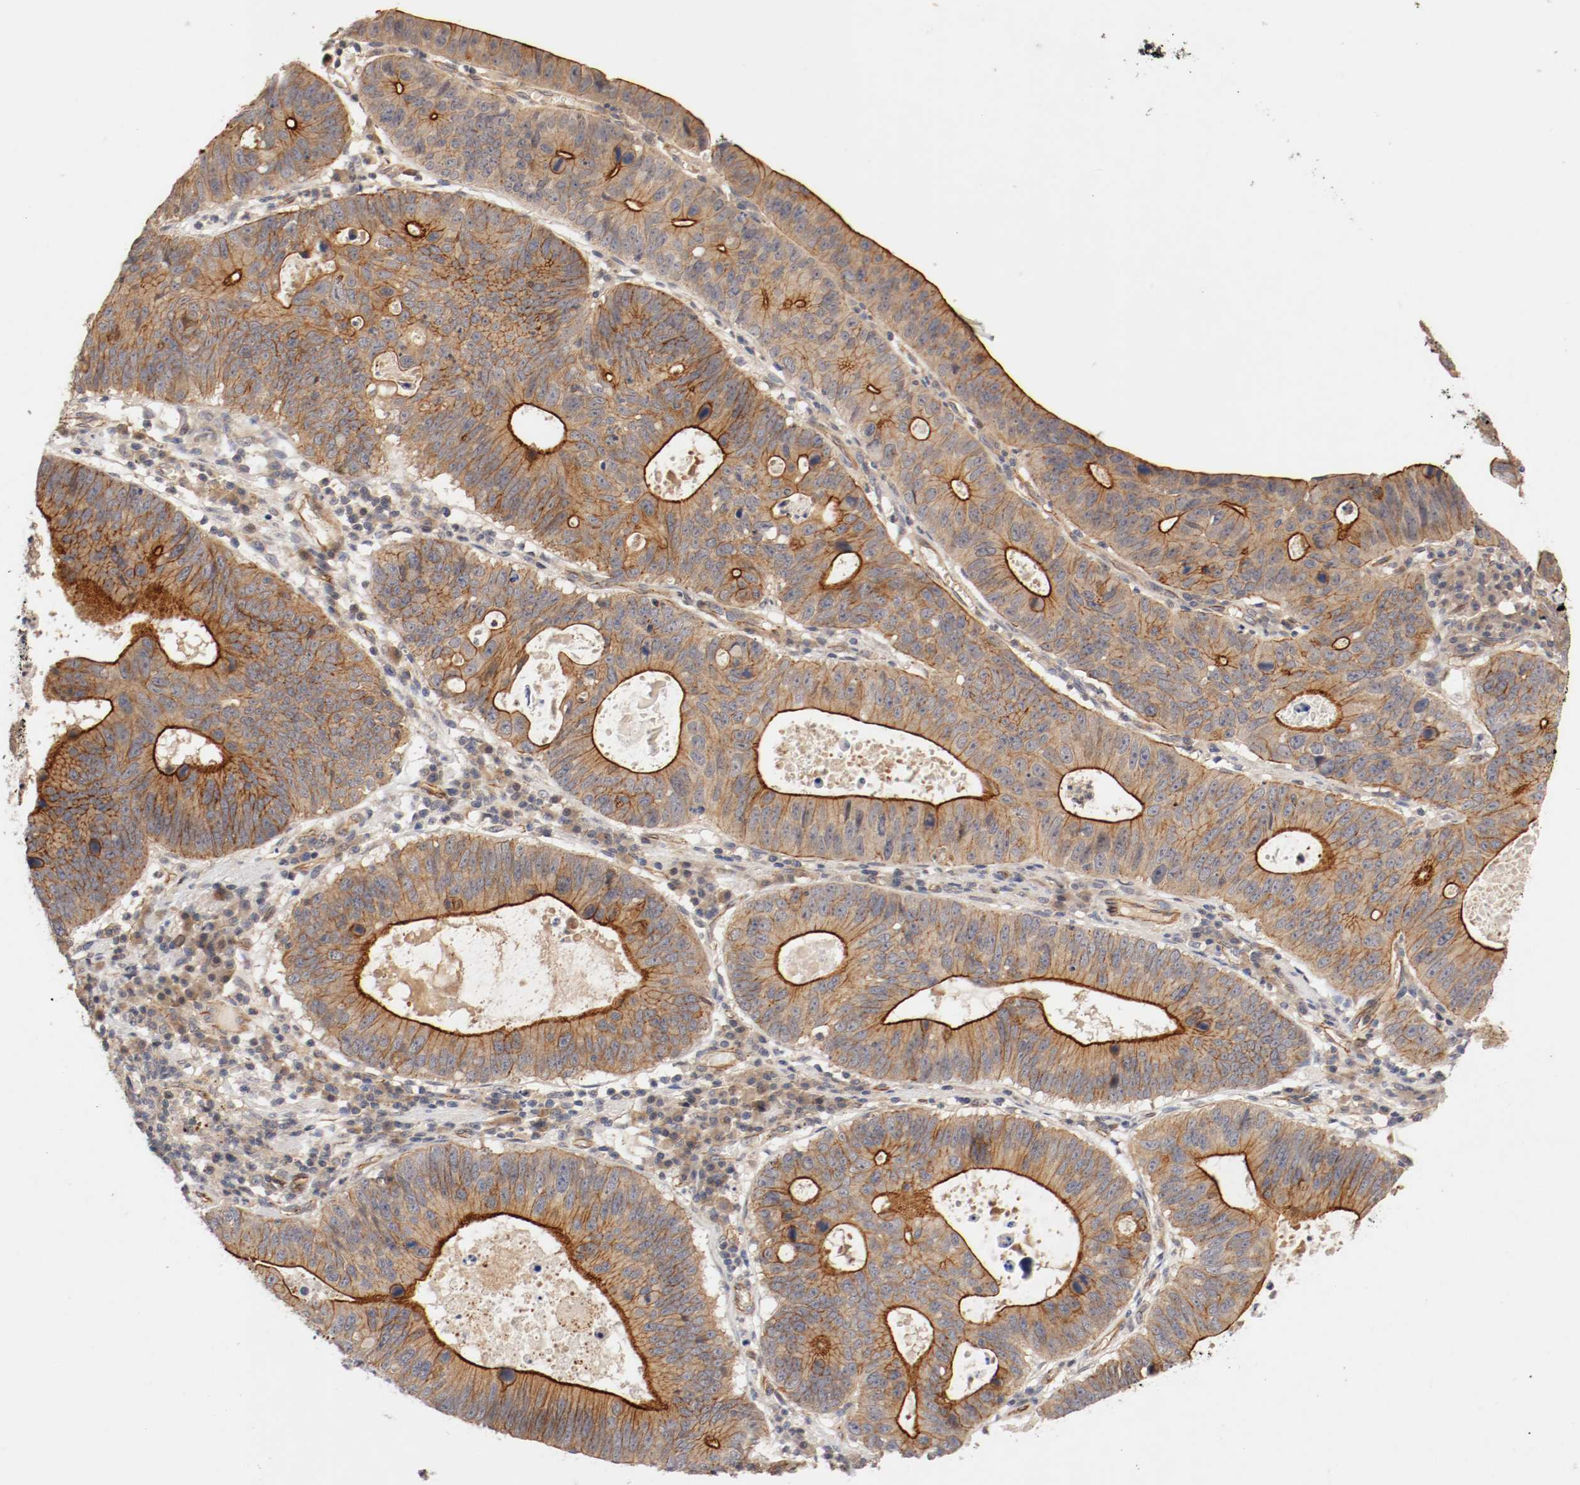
{"staining": {"intensity": "strong", "quantity": "25%-75%", "location": "cytoplasmic/membranous"}, "tissue": "stomach cancer", "cell_type": "Tumor cells", "image_type": "cancer", "snomed": [{"axis": "morphology", "description": "Adenocarcinoma, NOS"}, {"axis": "topography", "description": "Stomach"}], "caption": "Adenocarcinoma (stomach) stained for a protein displays strong cytoplasmic/membranous positivity in tumor cells.", "gene": "TYK2", "patient": {"sex": "male", "age": 59}}